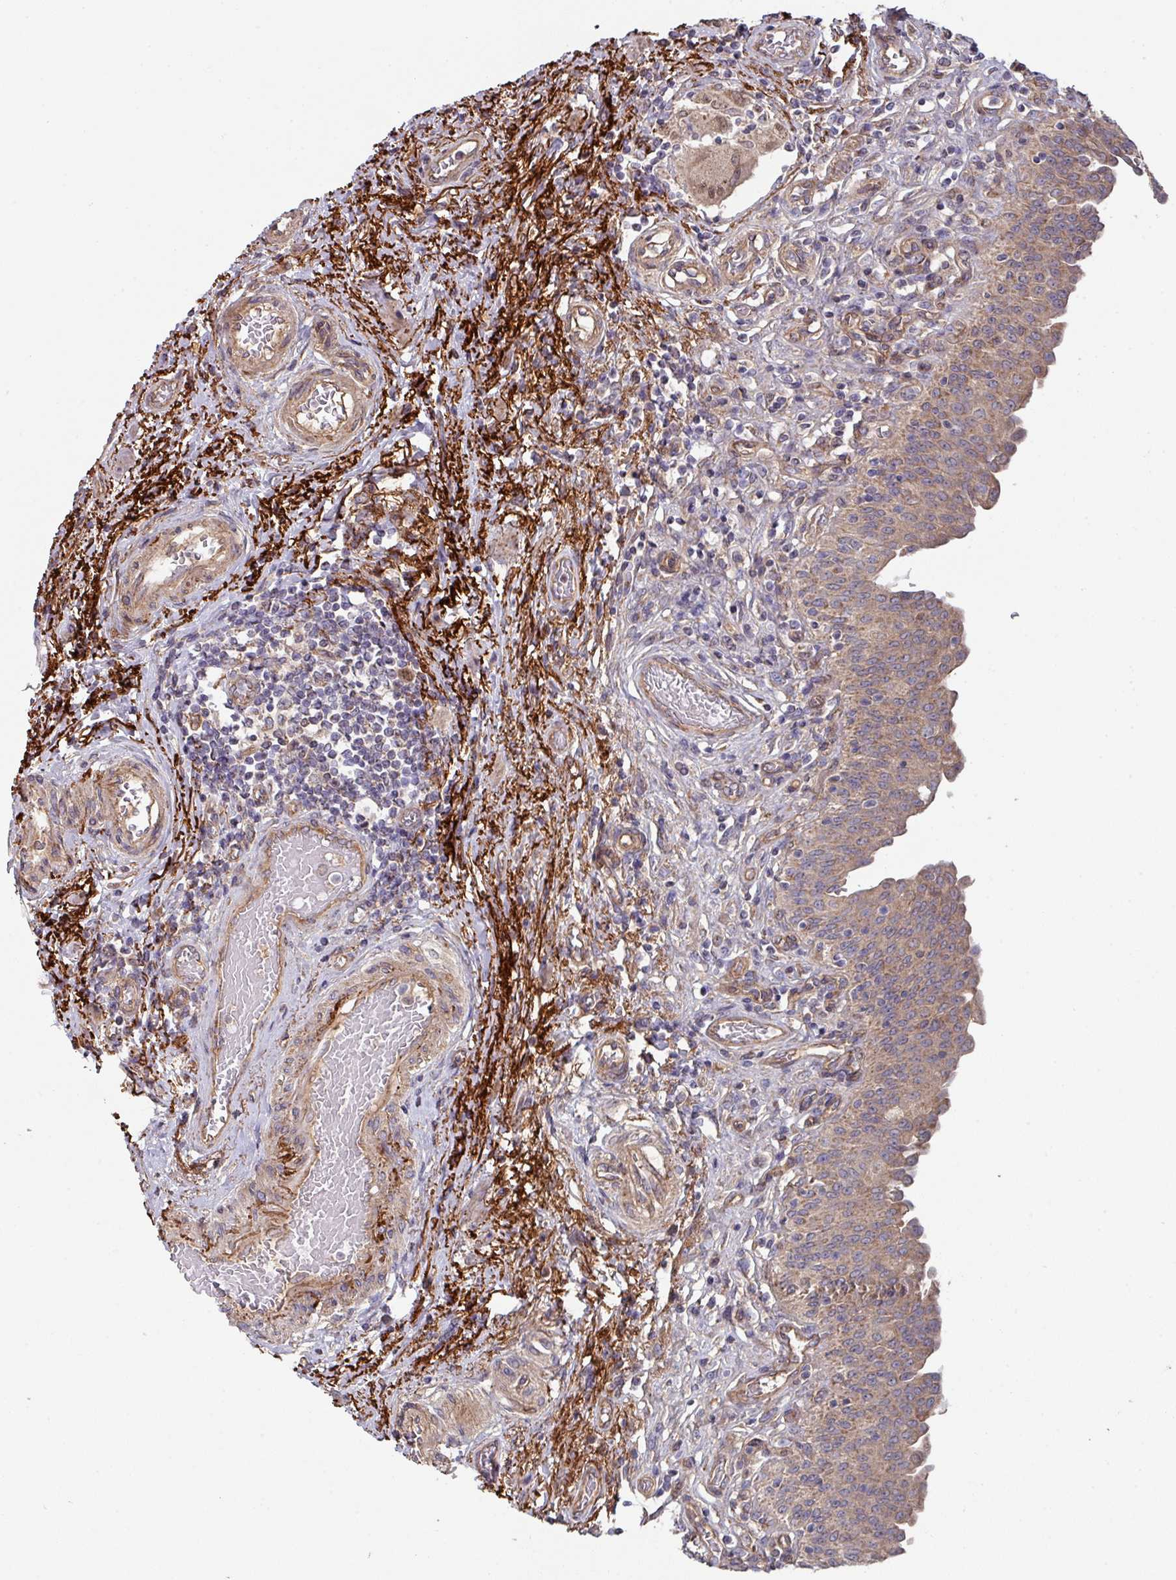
{"staining": {"intensity": "moderate", "quantity": ">75%", "location": "cytoplasmic/membranous"}, "tissue": "urinary bladder", "cell_type": "Urothelial cells", "image_type": "normal", "snomed": [{"axis": "morphology", "description": "Normal tissue, NOS"}, {"axis": "topography", "description": "Urinary bladder"}], "caption": "Urothelial cells exhibit moderate cytoplasmic/membranous staining in about >75% of cells in unremarkable urinary bladder.", "gene": "DCAF12L1", "patient": {"sex": "male", "age": 71}}